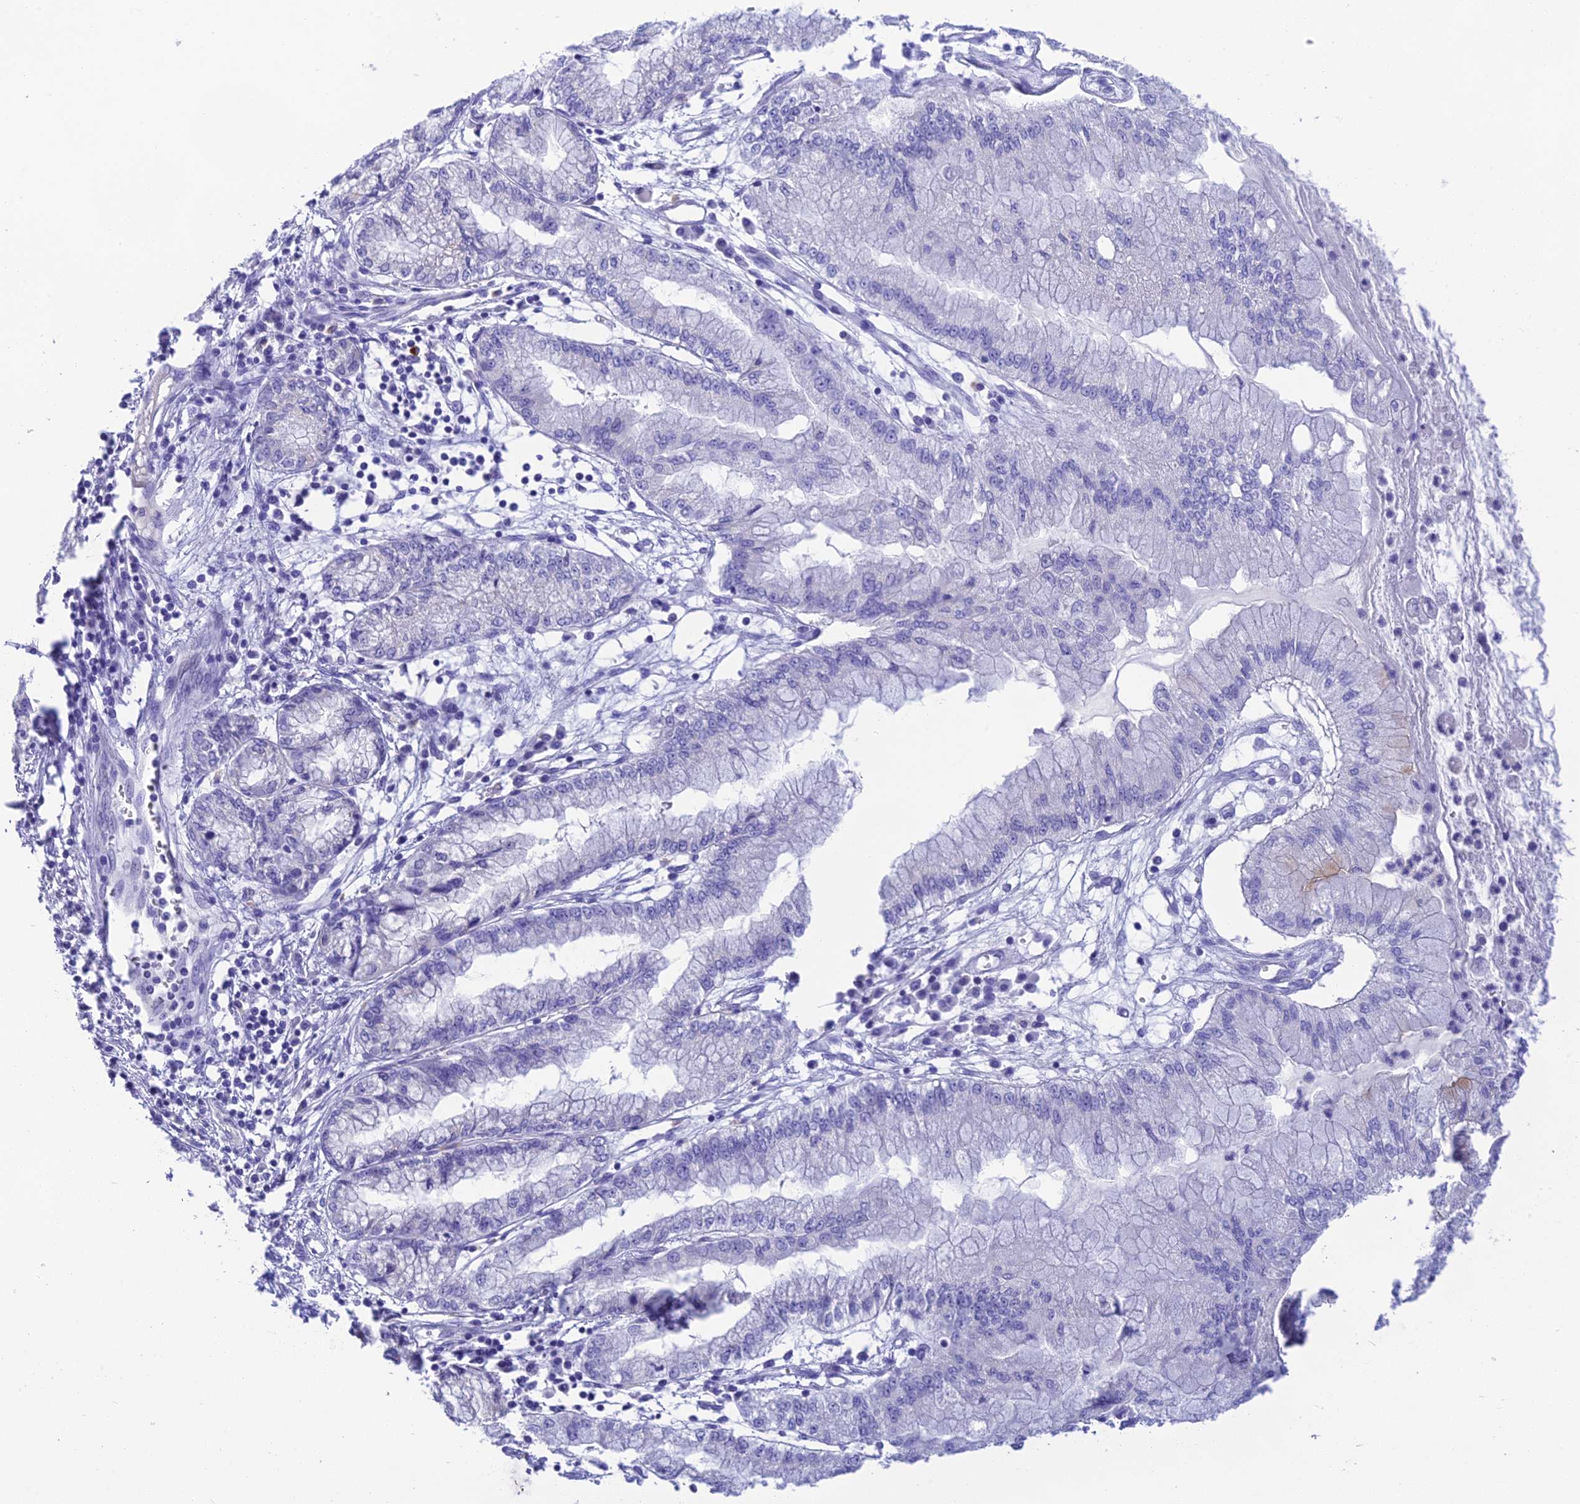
{"staining": {"intensity": "negative", "quantity": "none", "location": "none"}, "tissue": "pancreatic cancer", "cell_type": "Tumor cells", "image_type": "cancer", "snomed": [{"axis": "morphology", "description": "Adenocarcinoma, NOS"}, {"axis": "topography", "description": "Pancreas"}], "caption": "Protein analysis of pancreatic cancer shows no significant staining in tumor cells. The staining is performed using DAB (3,3'-diaminobenzidine) brown chromogen with nuclei counter-stained in using hematoxylin.", "gene": "KDELR3", "patient": {"sex": "male", "age": 73}}